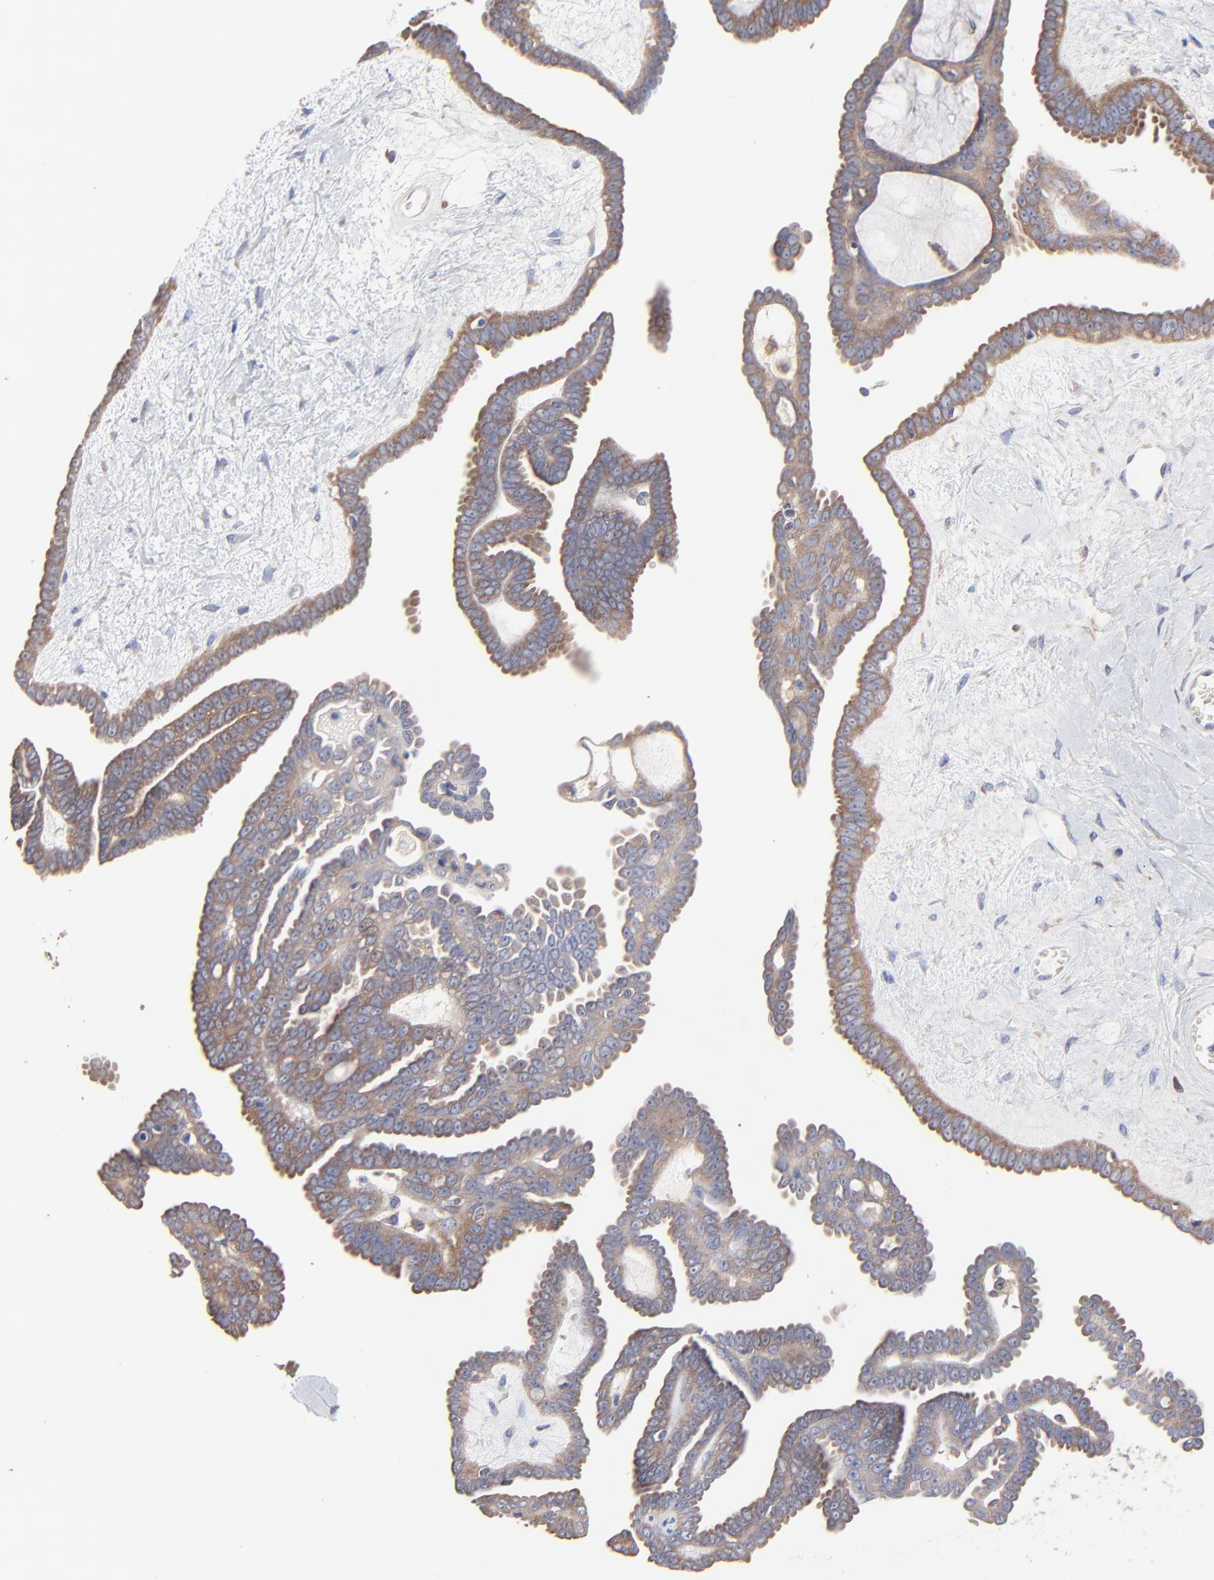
{"staining": {"intensity": "moderate", "quantity": ">75%", "location": "cytoplasmic/membranous"}, "tissue": "ovarian cancer", "cell_type": "Tumor cells", "image_type": "cancer", "snomed": [{"axis": "morphology", "description": "Cystadenocarcinoma, serous, NOS"}, {"axis": "topography", "description": "Ovary"}], "caption": "The histopathology image displays immunohistochemical staining of ovarian serous cystadenocarcinoma. There is moderate cytoplasmic/membranous expression is appreciated in approximately >75% of tumor cells. The staining is performed using DAB (3,3'-diaminobenzidine) brown chromogen to label protein expression. The nuclei are counter-stained blue using hematoxylin.", "gene": "PPFIBP2", "patient": {"sex": "female", "age": 71}}